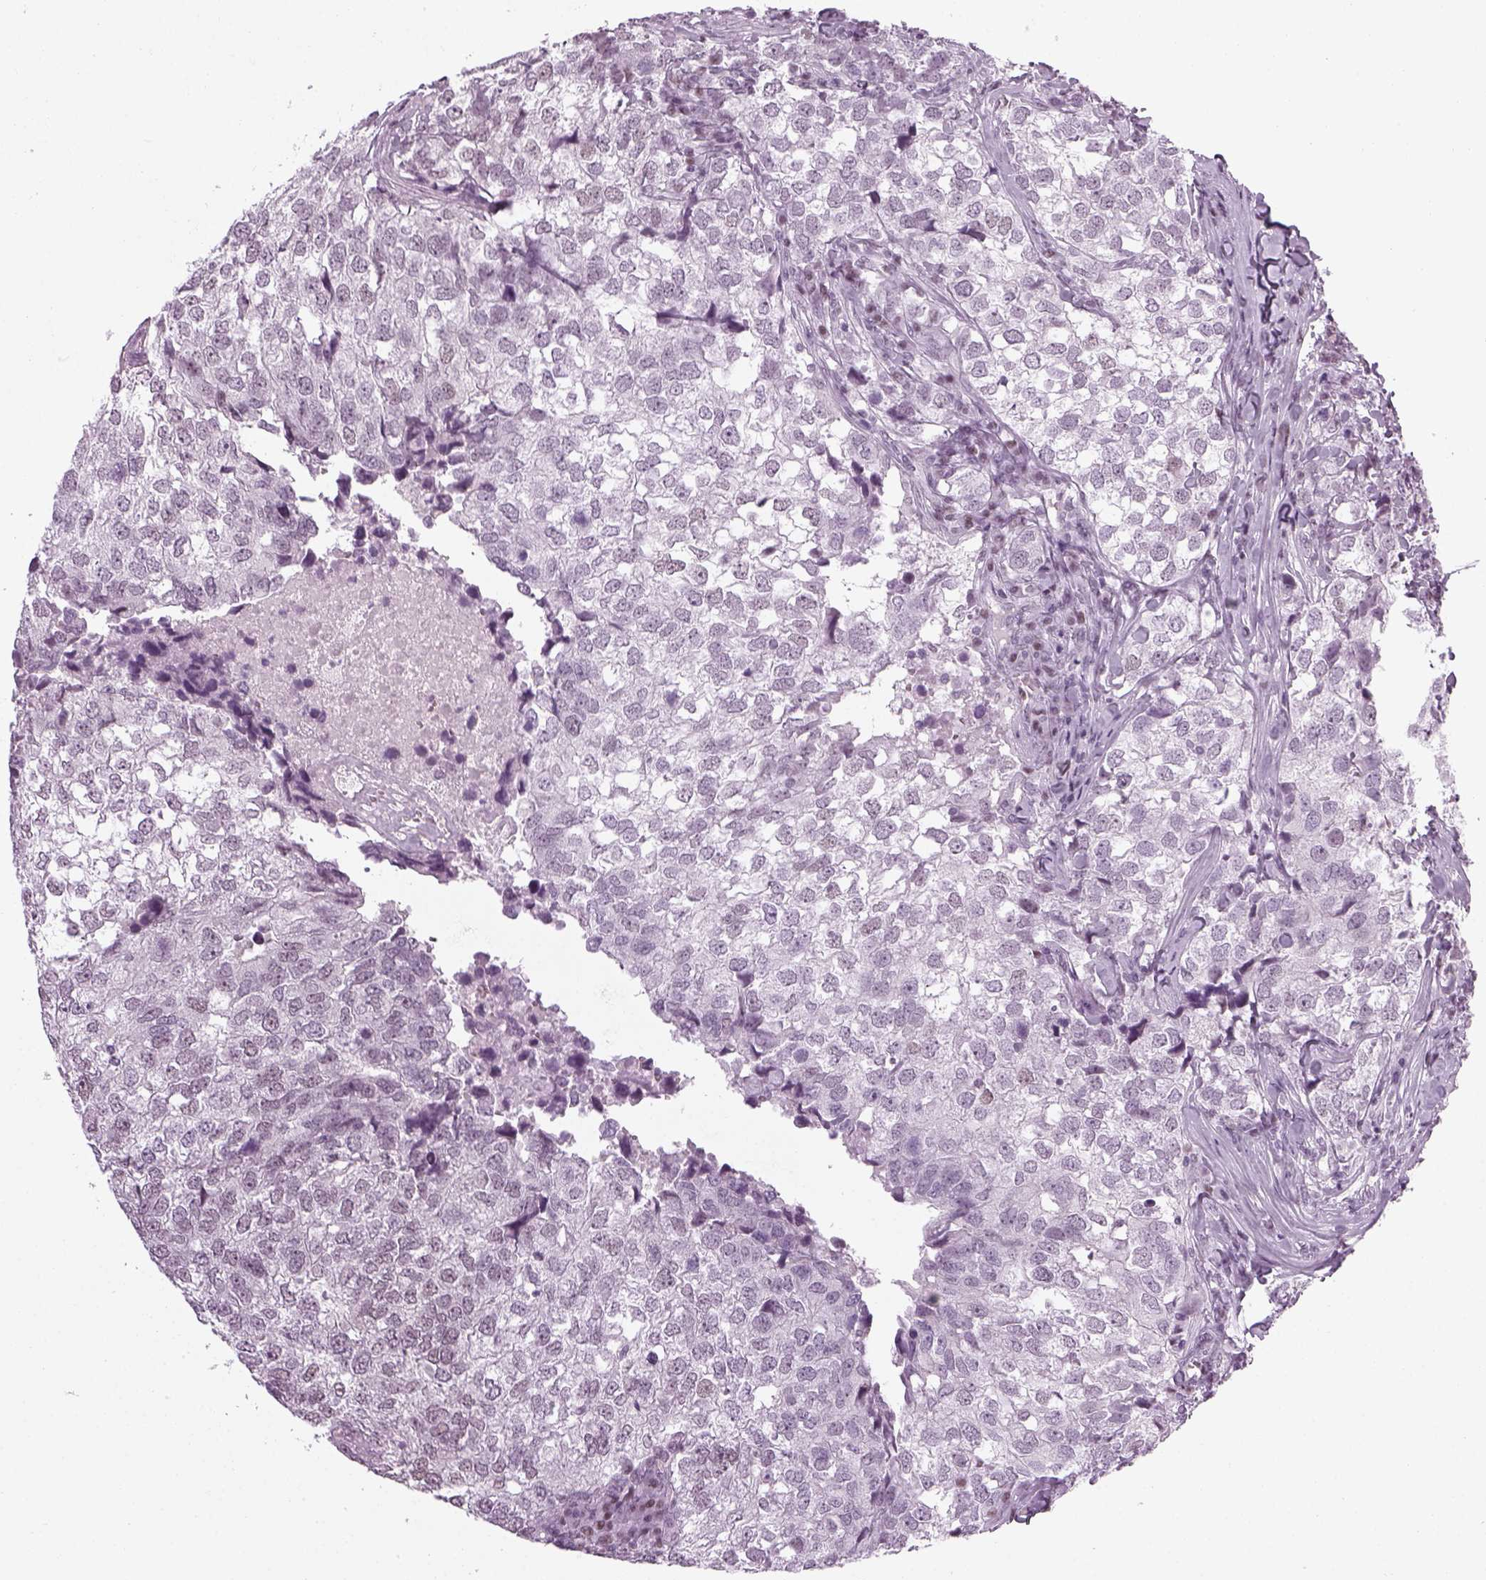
{"staining": {"intensity": "negative", "quantity": "none", "location": "none"}, "tissue": "breast cancer", "cell_type": "Tumor cells", "image_type": "cancer", "snomed": [{"axis": "morphology", "description": "Duct carcinoma"}, {"axis": "topography", "description": "Breast"}], "caption": "The immunohistochemistry (IHC) micrograph has no significant positivity in tumor cells of breast cancer tissue.", "gene": "KCNG2", "patient": {"sex": "female", "age": 30}}